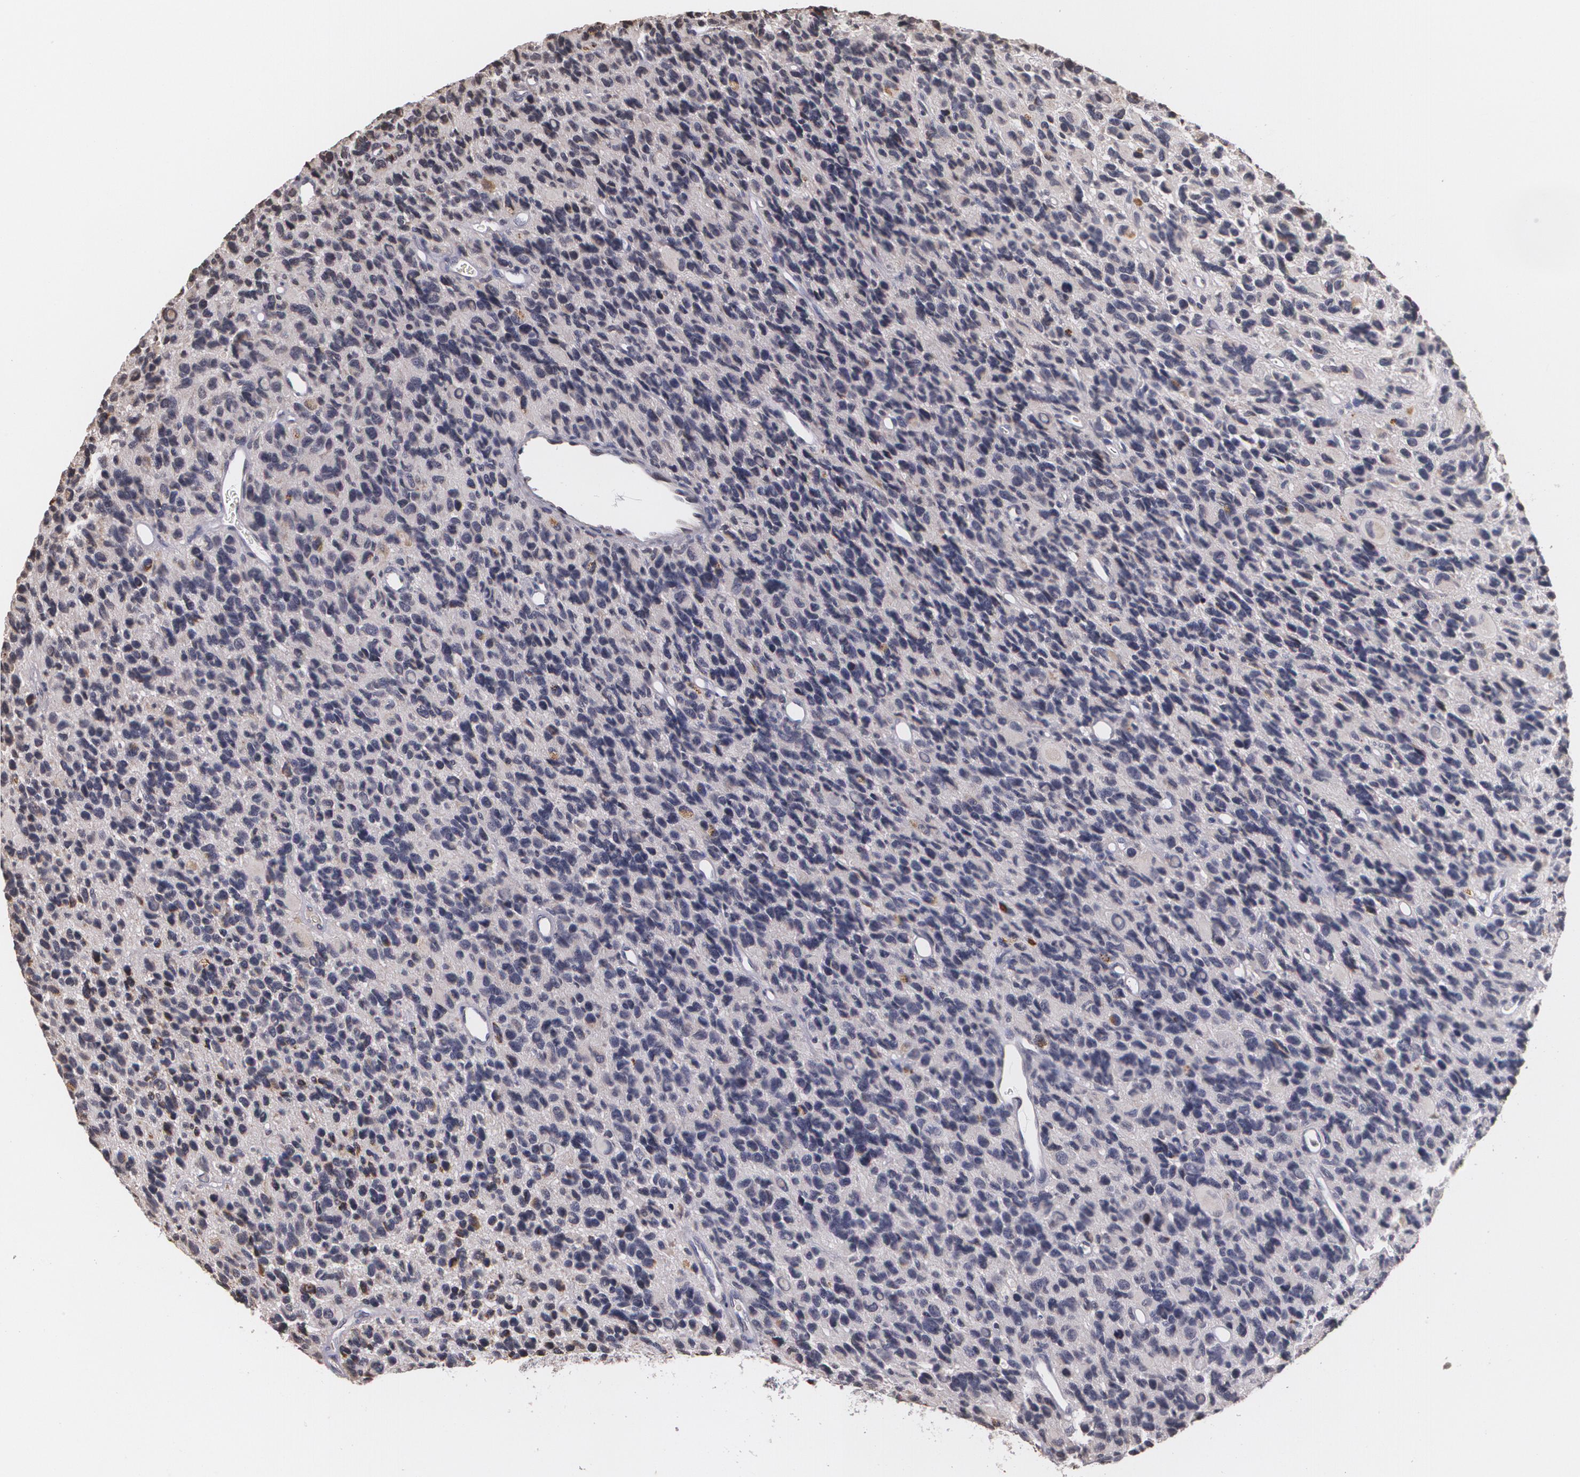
{"staining": {"intensity": "negative", "quantity": "none", "location": "none"}, "tissue": "glioma", "cell_type": "Tumor cells", "image_type": "cancer", "snomed": [{"axis": "morphology", "description": "Glioma, malignant, High grade"}, {"axis": "topography", "description": "Brain"}], "caption": "This is a micrograph of IHC staining of glioma, which shows no staining in tumor cells.", "gene": "THRB", "patient": {"sex": "male", "age": 77}}